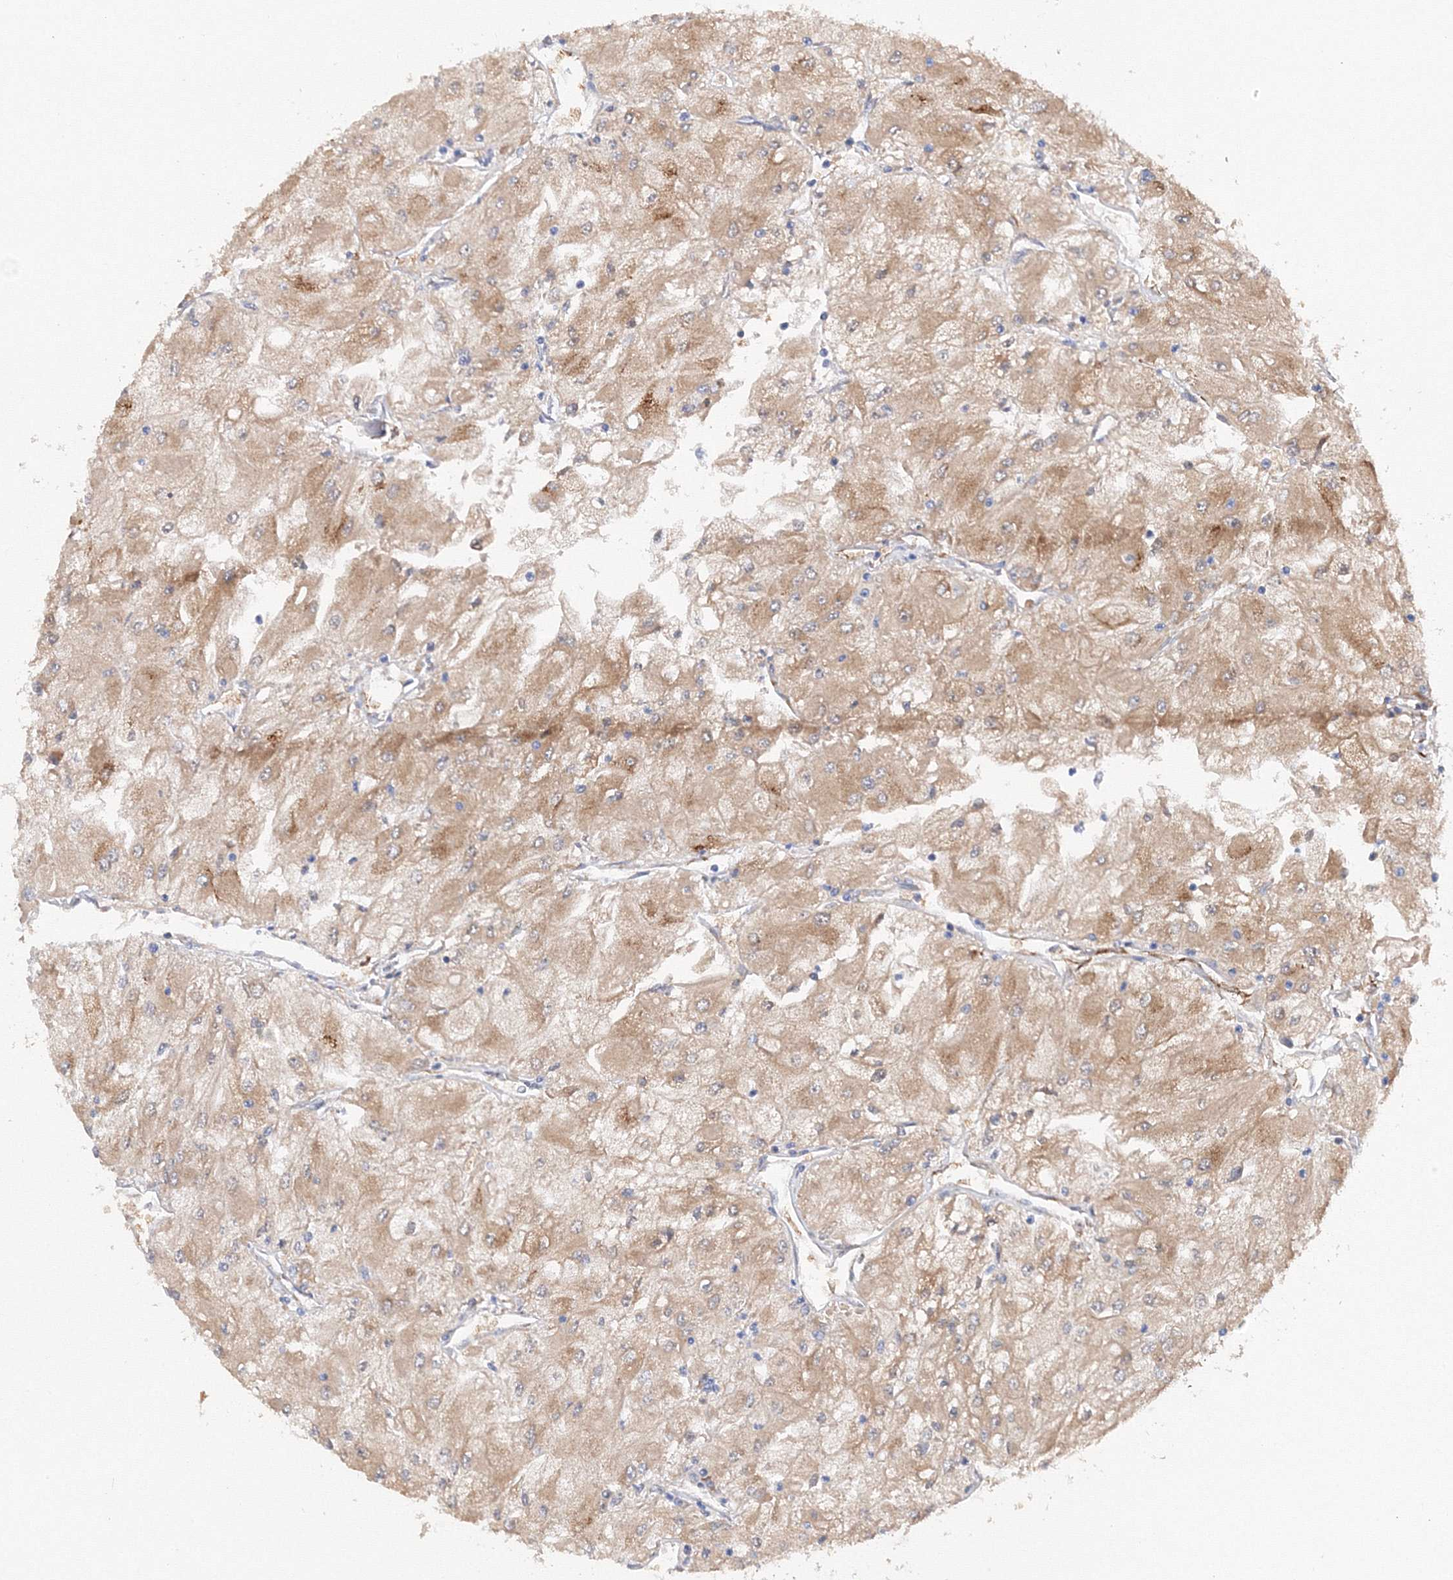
{"staining": {"intensity": "weak", "quantity": ">75%", "location": "cytoplasmic/membranous"}, "tissue": "renal cancer", "cell_type": "Tumor cells", "image_type": "cancer", "snomed": [{"axis": "morphology", "description": "Adenocarcinoma, NOS"}, {"axis": "topography", "description": "Kidney"}], "caption": "Weak cytoplasmic/membranous protein staining is identified in about >75% of tumor cells in renal cancer (adenocarcinoma).", "gene": "DIS3L2", "patient": {"sex": "male", "age": 80}}